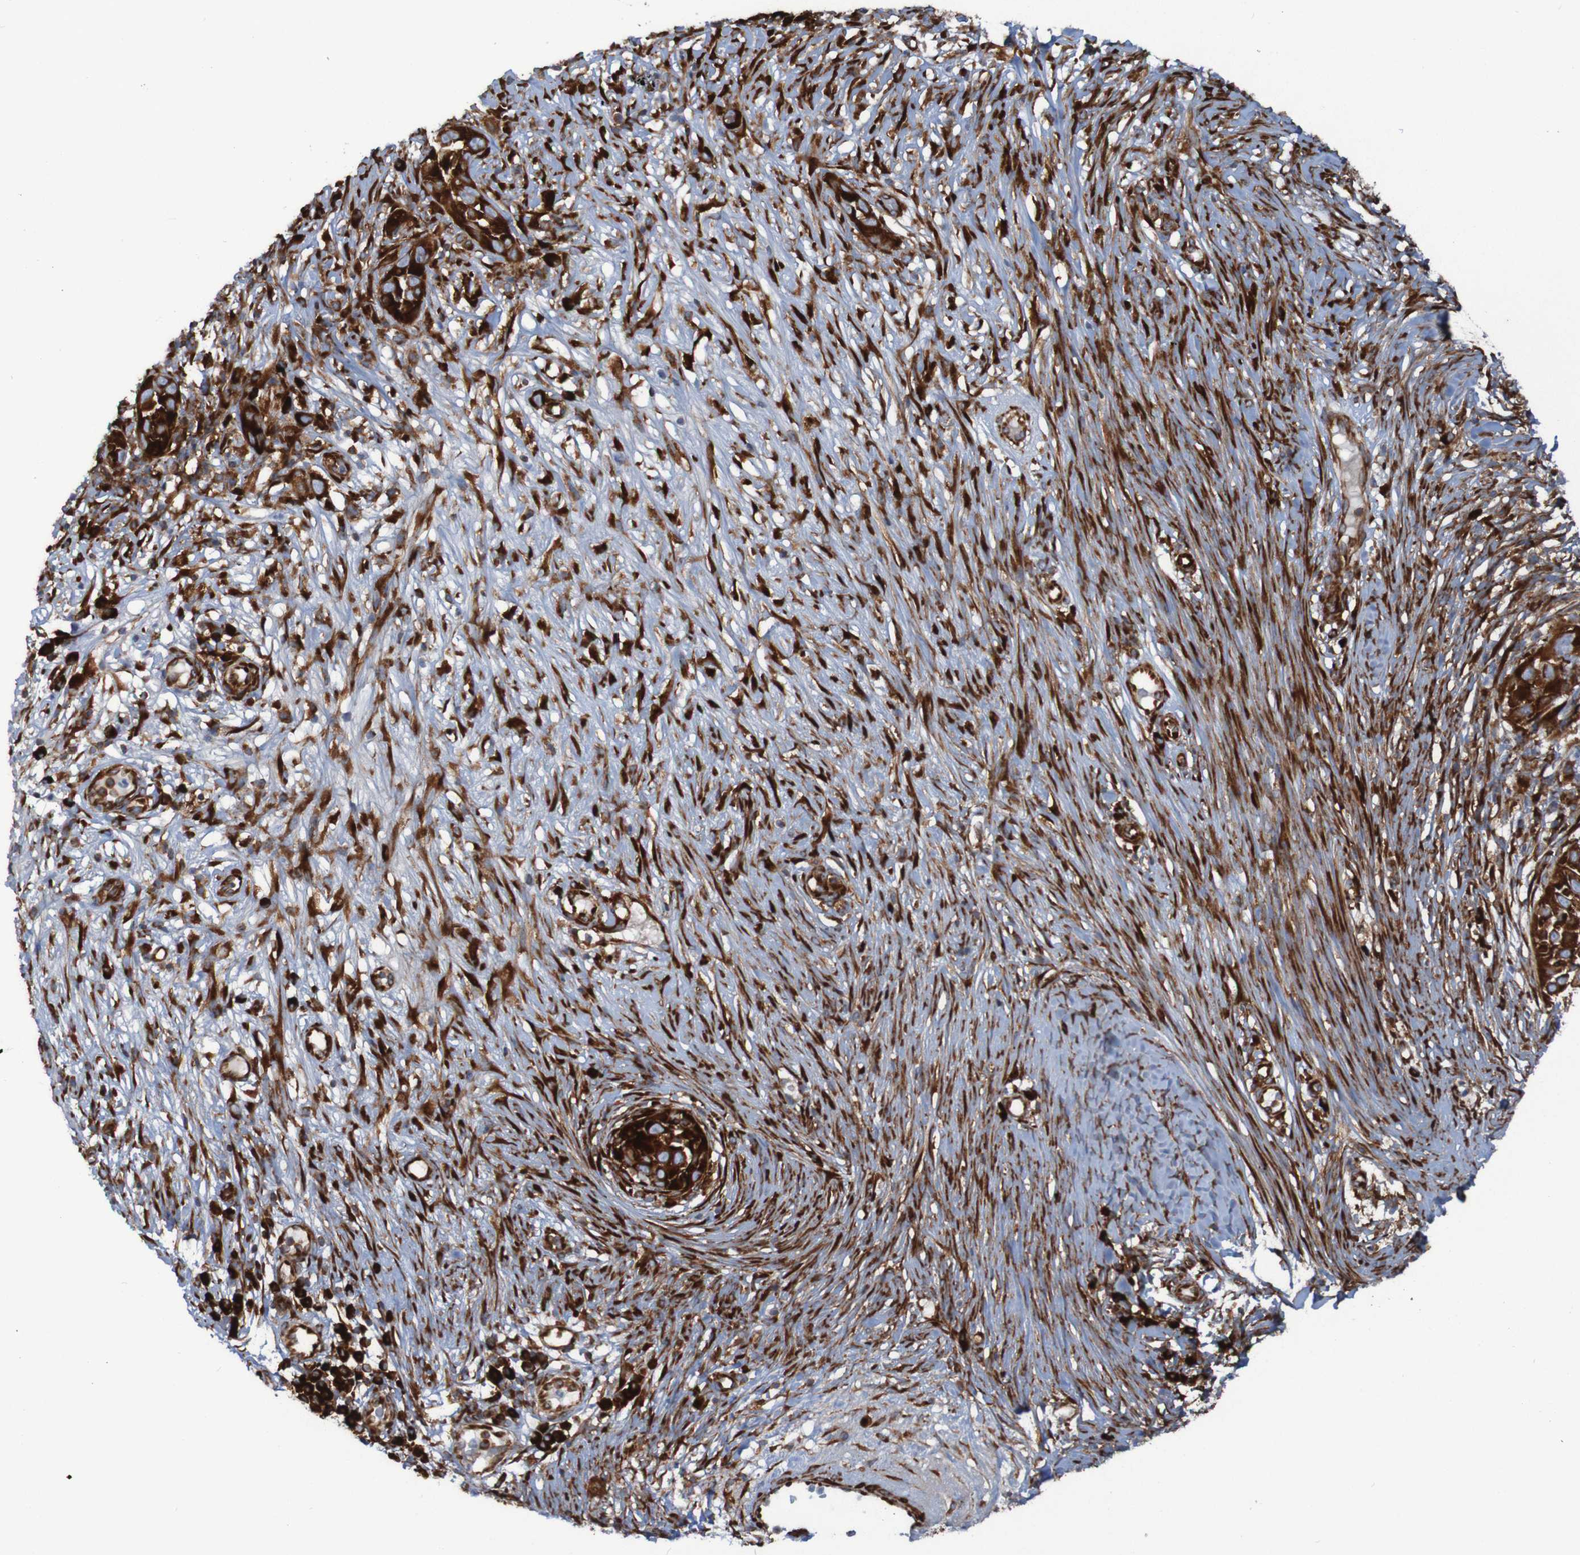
{"staining": {"intensity": "strong", "quantity": ">75%", "location": "cytoplasmic/membranous"}, "tissue": "skin cancer", "cell_type": "Tumor cells", "image_type": "cancer", "snomed": [{"axis": "morphology", "description": "Squamous cell carcinoma, NOS"}, {"axis": "topography", "description": "Skin"}], "caption": "Squamous cell carcinoma (skin) was stained to show a protein in brown. There is high levels of strong cytoplasmic/membranous expression in approximately >75% of tumor cells.", "gene": "RPL10", "patient": {"sex": "female", "age": 44}}